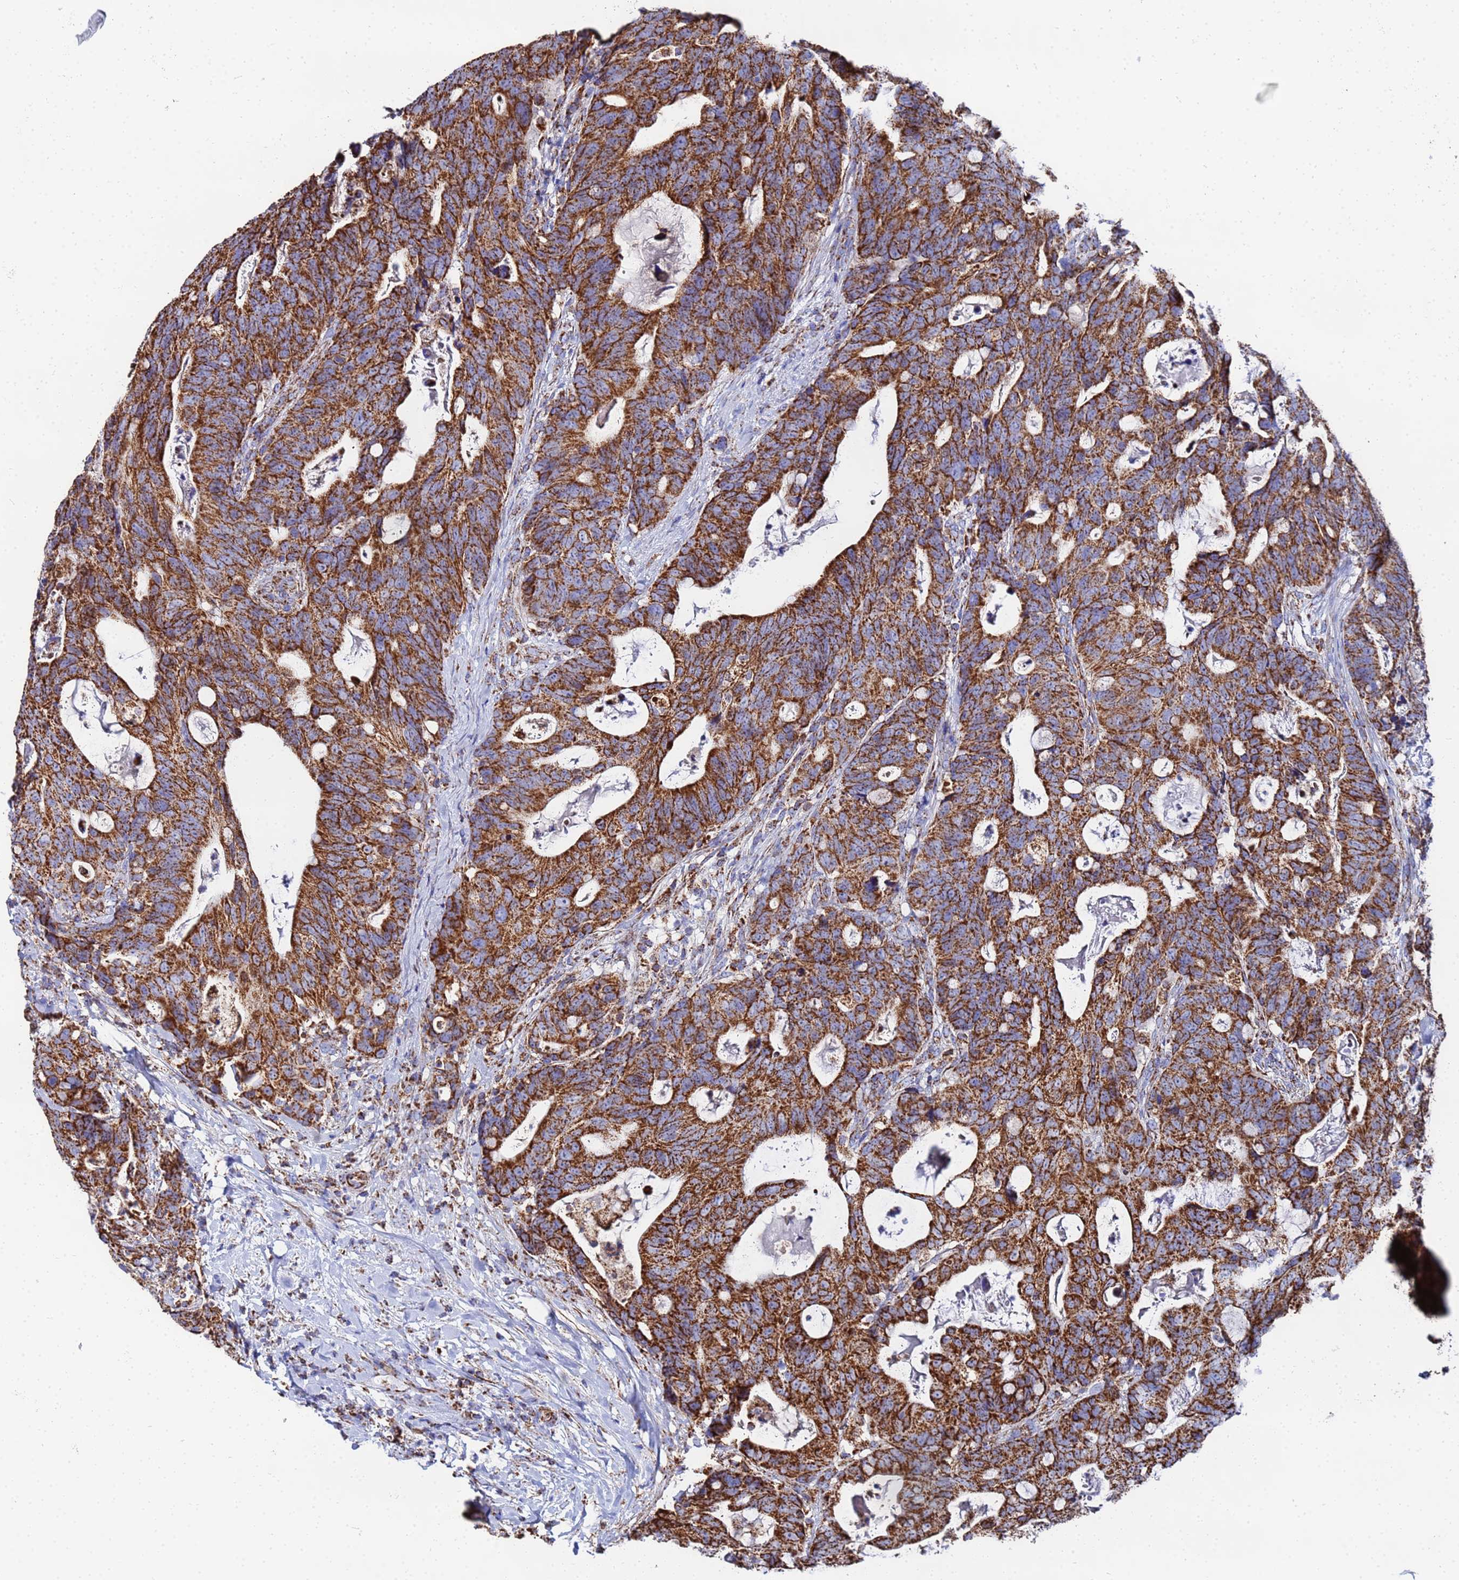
{"staining": {"intensity": "strong", "quantity": ">75%", "location": "cytoplasmic/membranous"}, "tissue": "colorectal cancer", "cell_type": "Tumor cells", "image_type": "cancer", "snomed": [{"axis": "morphology", "description": "Adenocarcinoma, NOS"}, {"axis": "topography", "description": "Colon"}], "caption": "This photomicrograph shows immunohistochemistry staining of human colorectal cancer, with high strong cytoplasmic/membranous positivity in about >75% of tumor cells.", "gene": "GLUD1", "patient": {"sex": "female", "age": 82}}